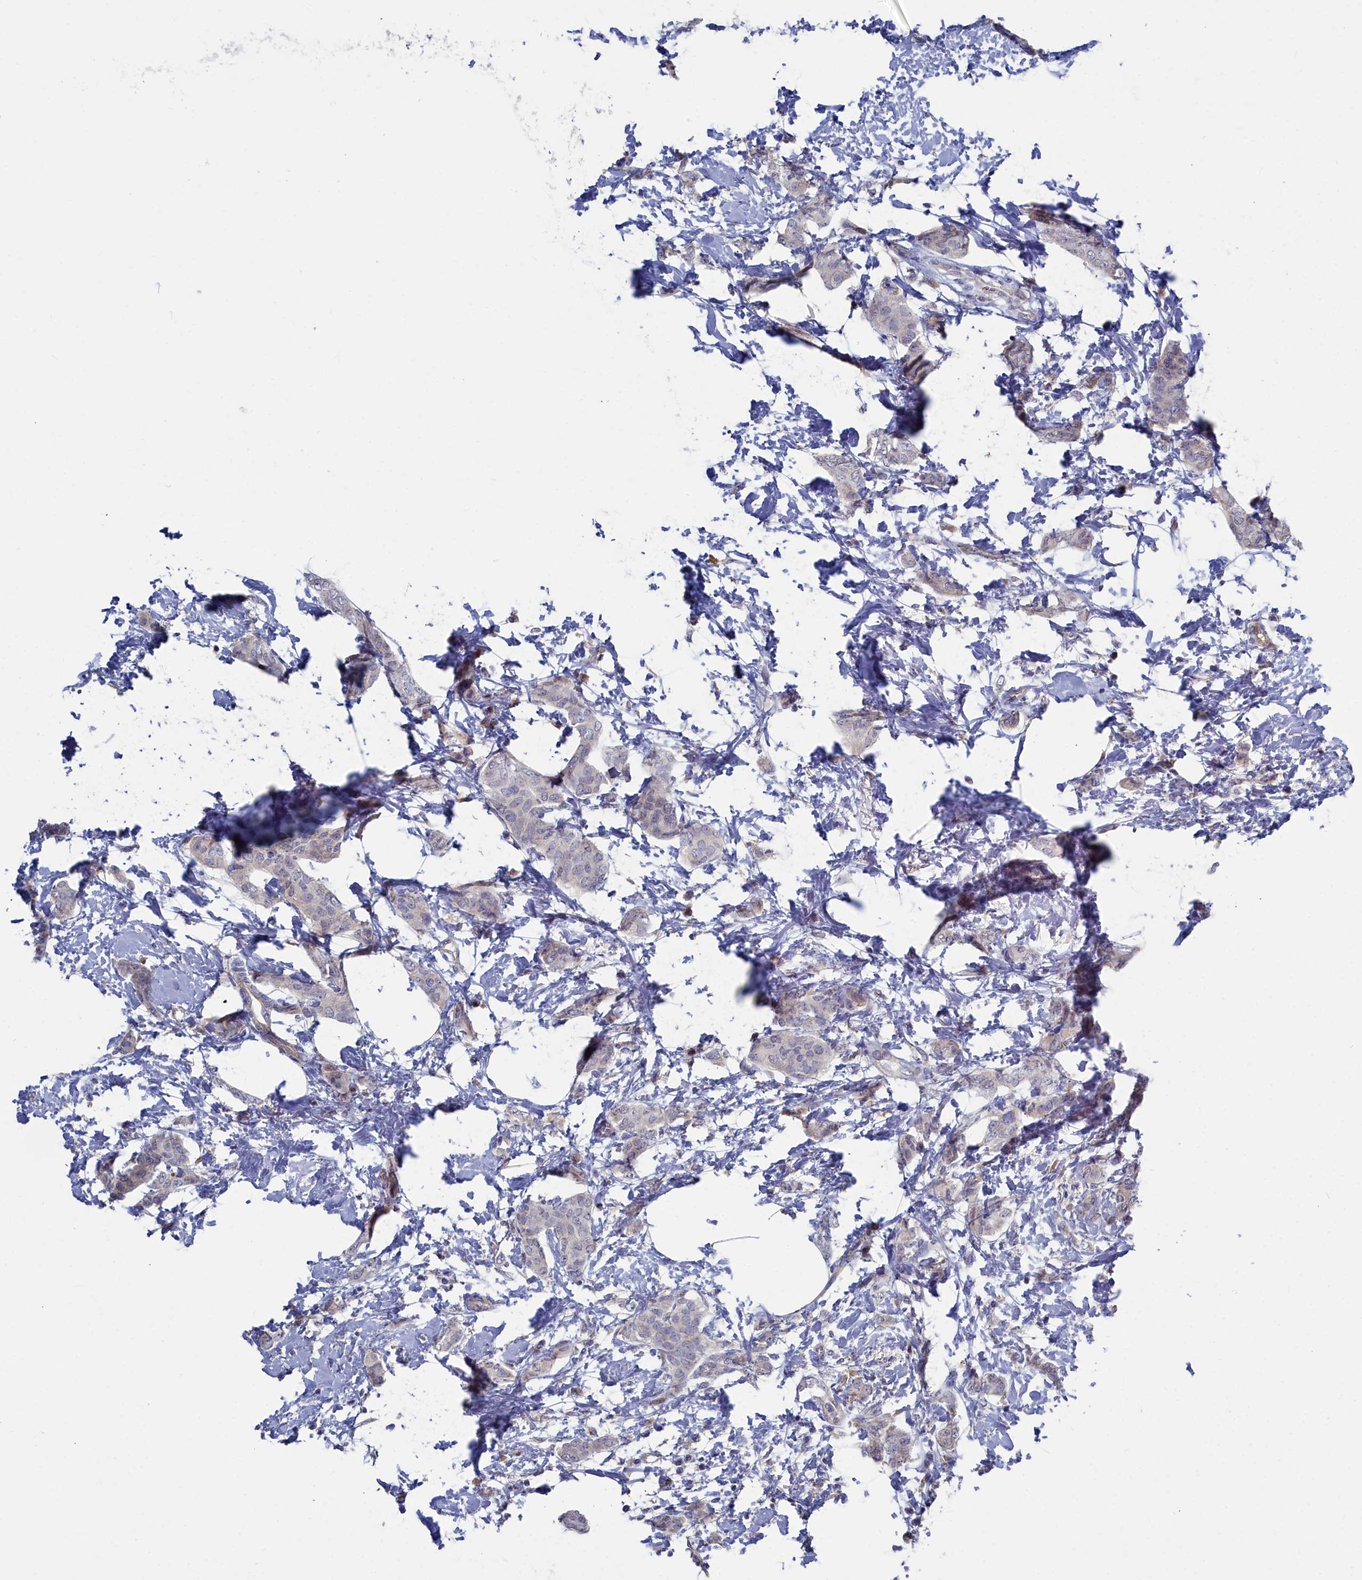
{"staining": {"intensity": "negative", "quantity": "none", "location": "none"}, "tissue": "breast cancer", "cell_type": "Tumor cells", "image_type": "cancer", "snomed": [{"axis": "morphology", "description": "Duct carcinoma"}, {"axis": "topography", "description": "Breast"}], "caption": "Micrograph shows no significant protein positivity in tumor cells of breast cancer.", "gene": "RDX", "patient": {"sex": "female", "age": 72}}